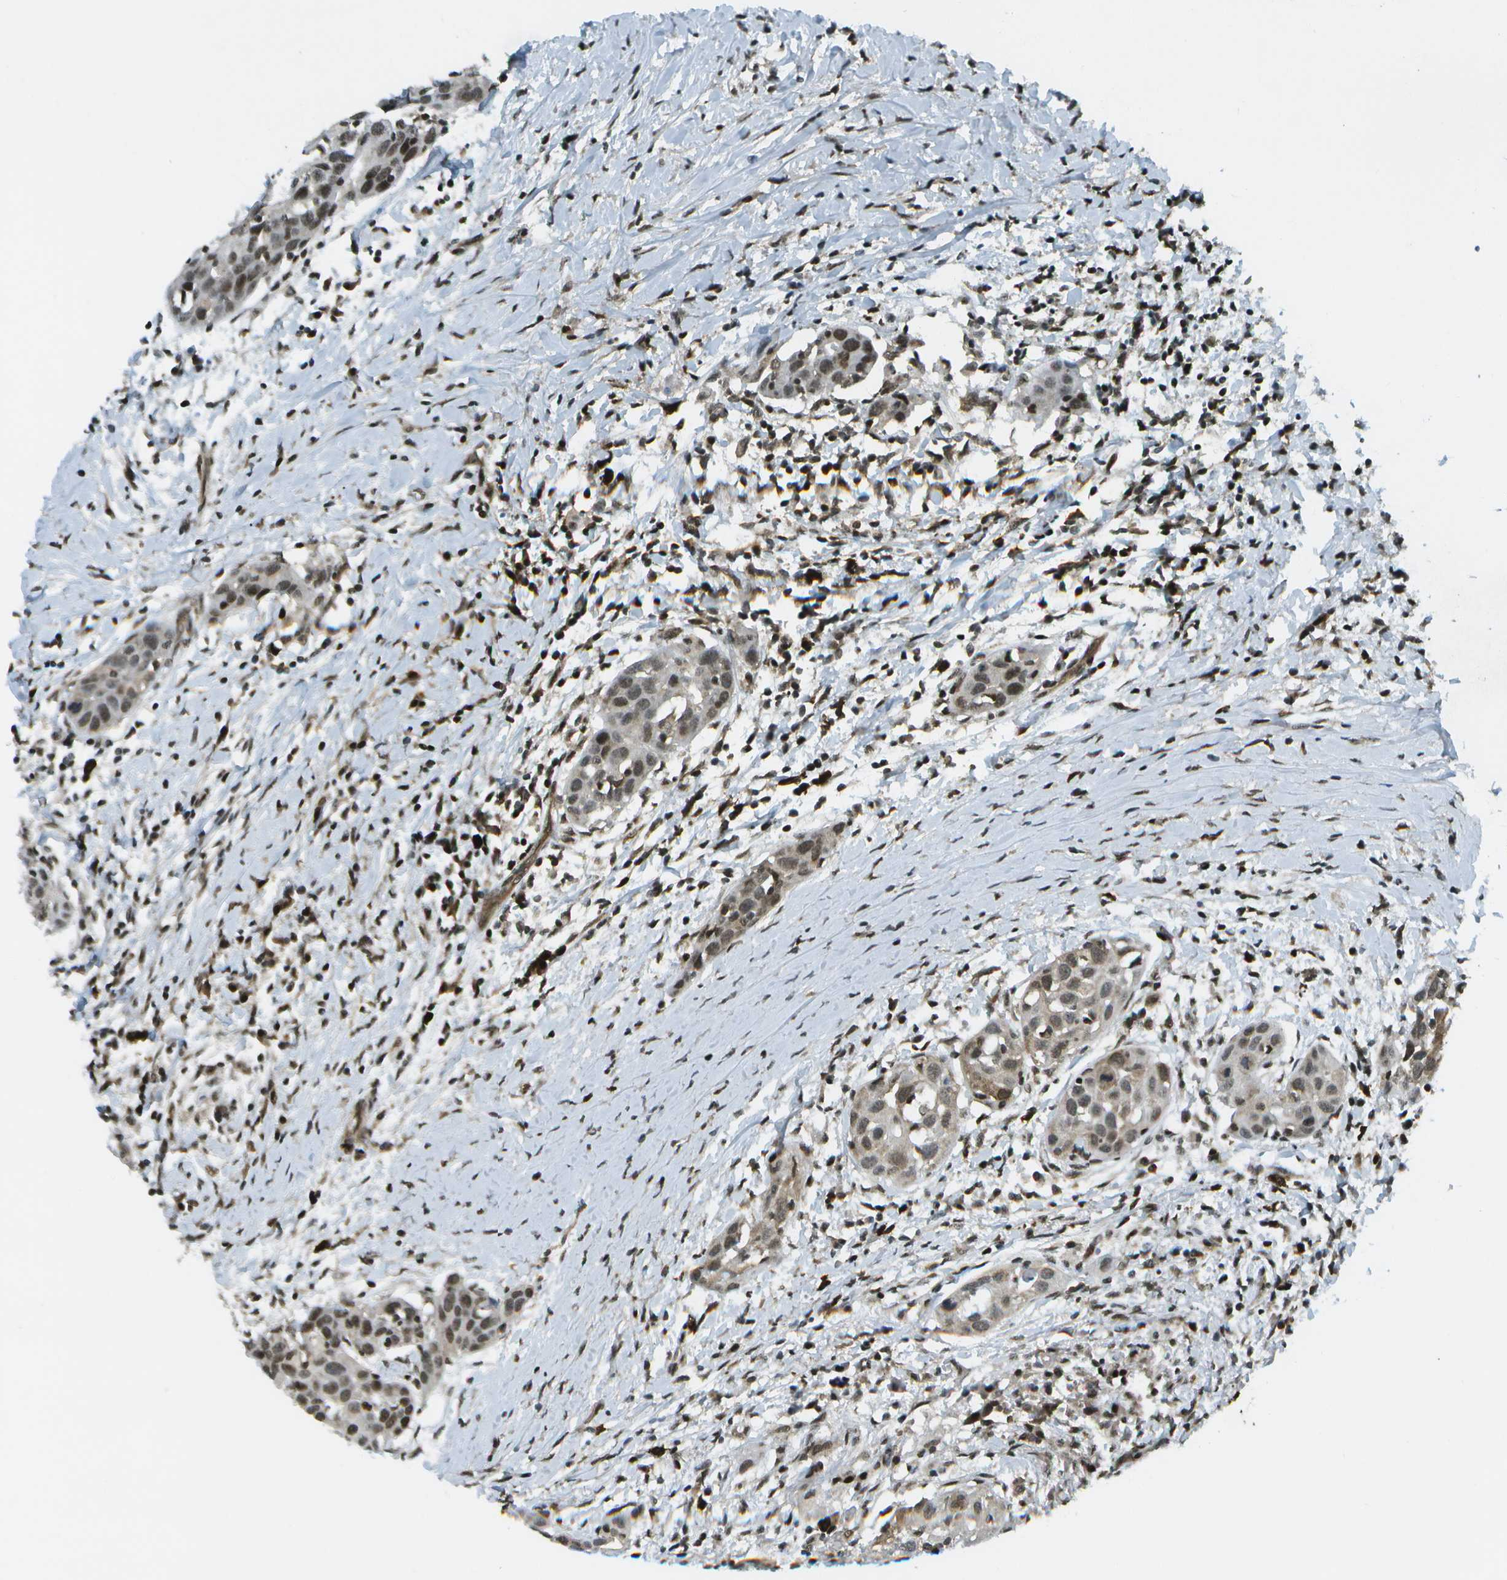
{"staining": {"intensity": "moderate", "quantity": ">75%", "location": "cytoplasmic/membranous,nuclear"}, "tissue": "head and neck cancer", "cell_type": "Tumor cells", "image_type": "cancer", "snomed": [{"axis": "morphology", "description": "Squamous cell carcinoma, NOS"}, {"axis": "topography", "description": "Oral tissue"}, {"axis": "topography", "description": "Head-Neck"}], "caption": "About >75% of tumor cells in human head and neck squamous cell carcinoma show moderate cytoplasmic/membranous and nuclear protein expression as visualized by brown immunohistochemical staining.", "gene": "IRF7", "patient": {"sex": "female", "age": 50}}